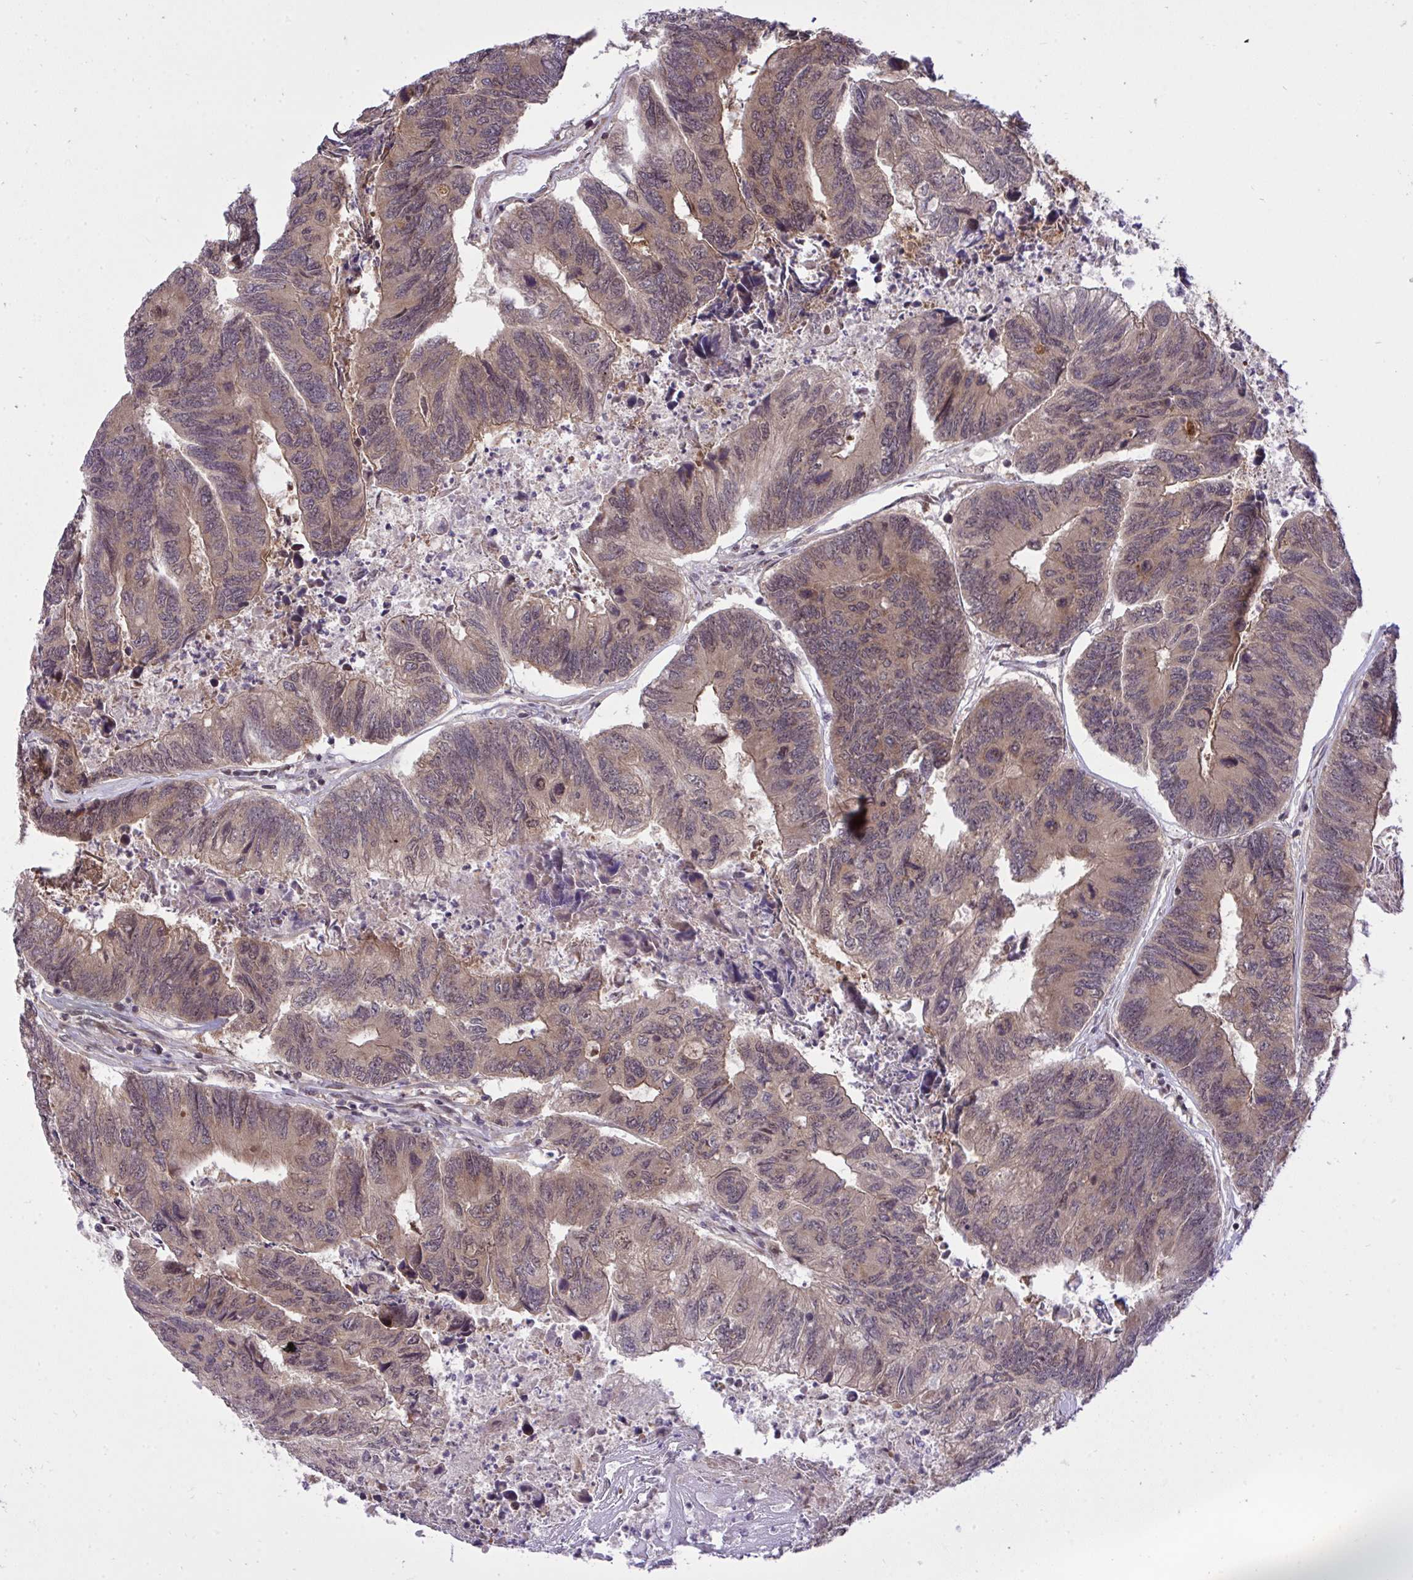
{"staining": {"intensity": "weak", "quantity": ">75%", "location": "cytoplasmic/membranous"}, "tissue": "colorectal cancer", "cell_type": "Tumor cells", "image_type": "cancer", "snomed": [{"axis": "morphology", "description": "Adenocarcinoma, NOS"}, {"axis": "topography", "description": "Colon"}], "caption": "The histopathology image exhibits immunohistochemical staining of colorectal adenocarcinoma. There is weak cytoplasmic/membranous expression is present in approximately >75% of tumor cells.", "gene": "ERI1", "patient": {"sex": "female", "age": 67}}